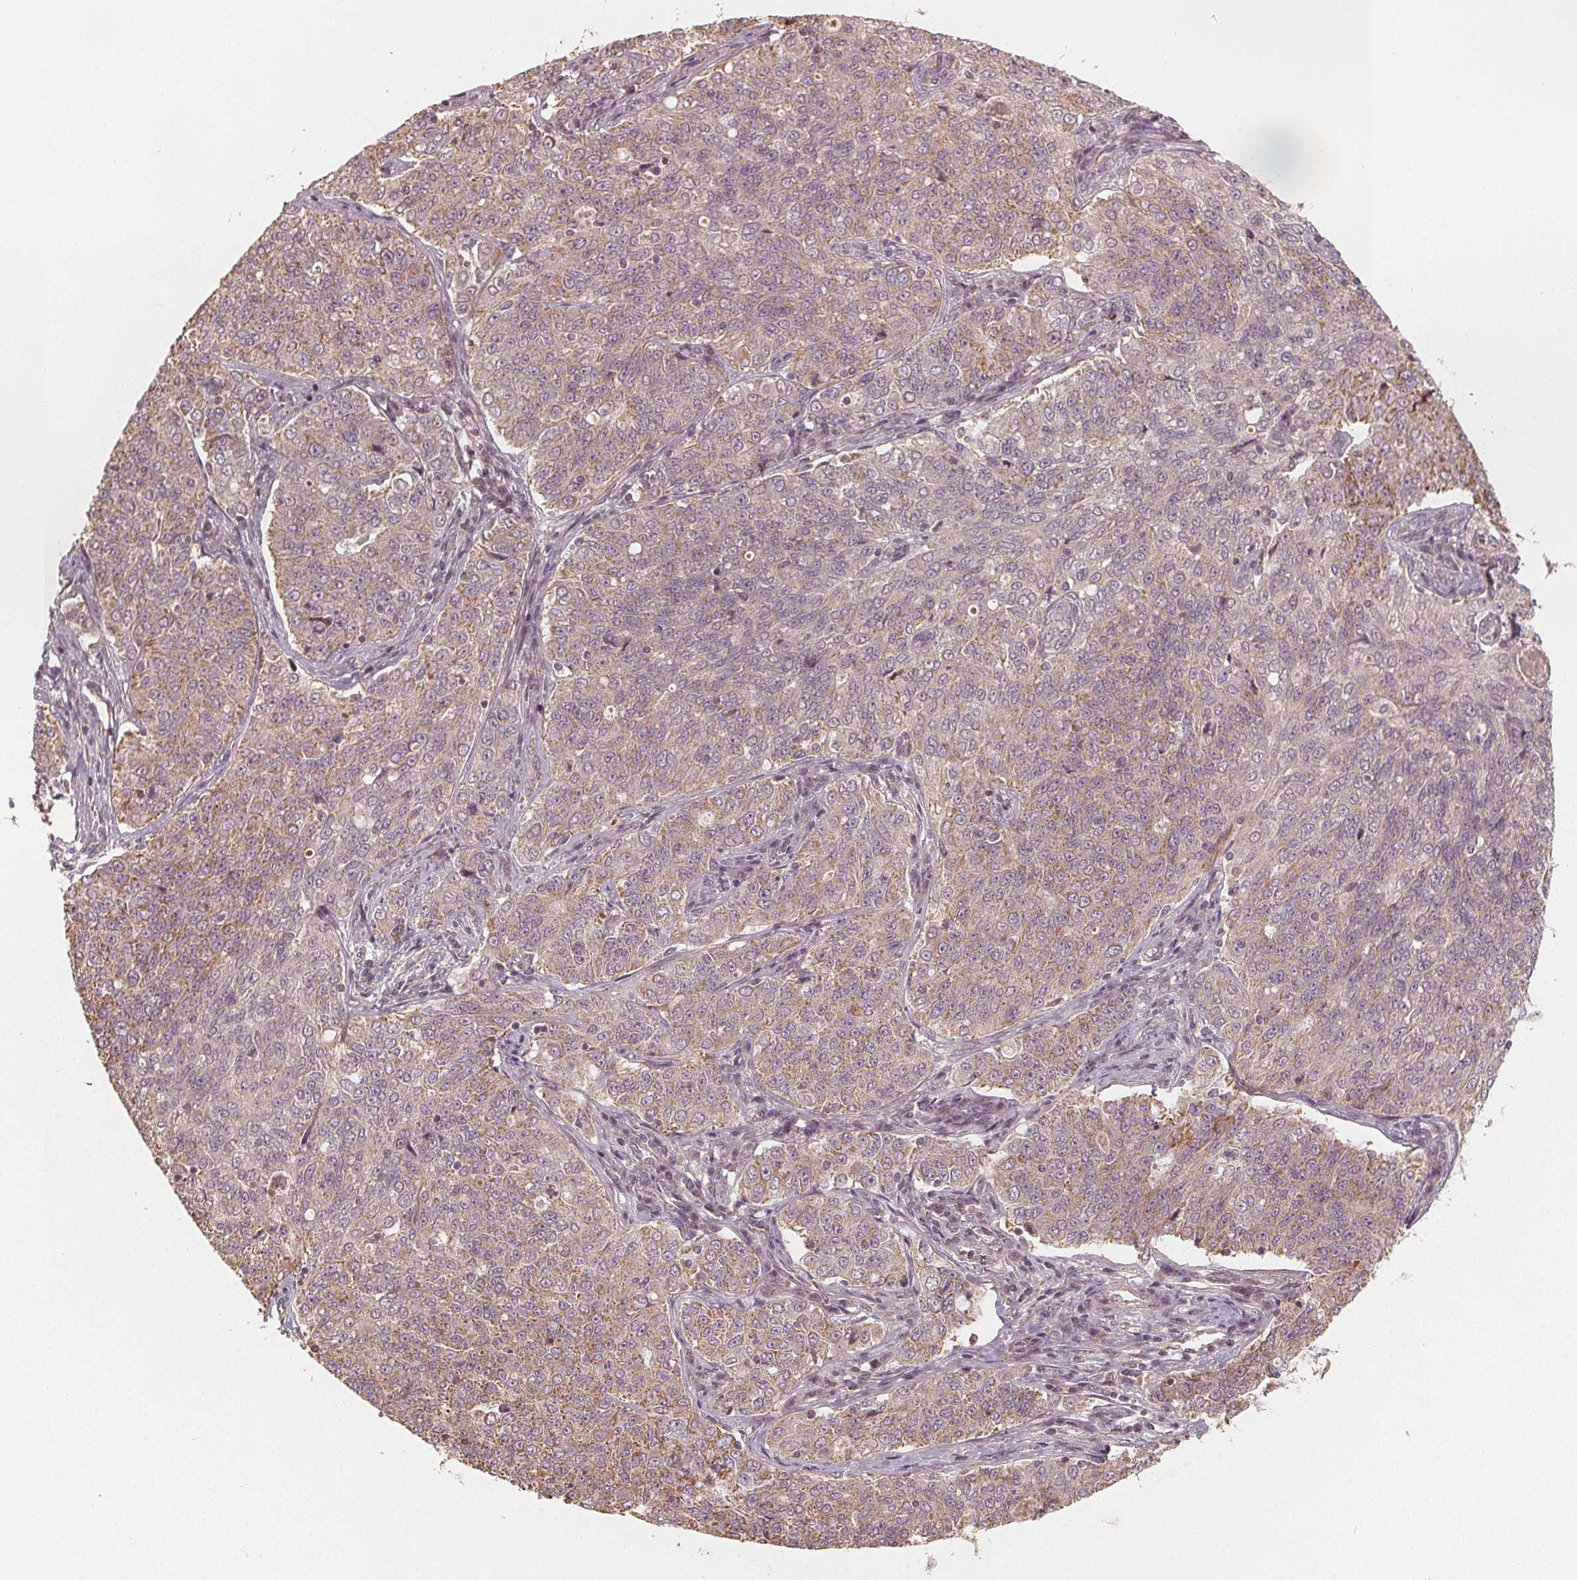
{"staining": {"intensity": "weak", "quantity": ">75%", "location": "cytoplasmic/membranous"}, "tissue": "endometrial cancer", "cell_type": "Tumor cells", "image_type": "cancer", "snomed": [{"axis": "morphology", "description": "Adenocarcinoma, NOS"}, {"axis": "topography", "description": "Endometrium"}], "caption": "Endometrial cancer stained for a protein demonstrates weak cytoplasmic/membranous positivity in tumor cells.", "gene": "PEX26", "patient": {"sex": "female", "age": 43}}